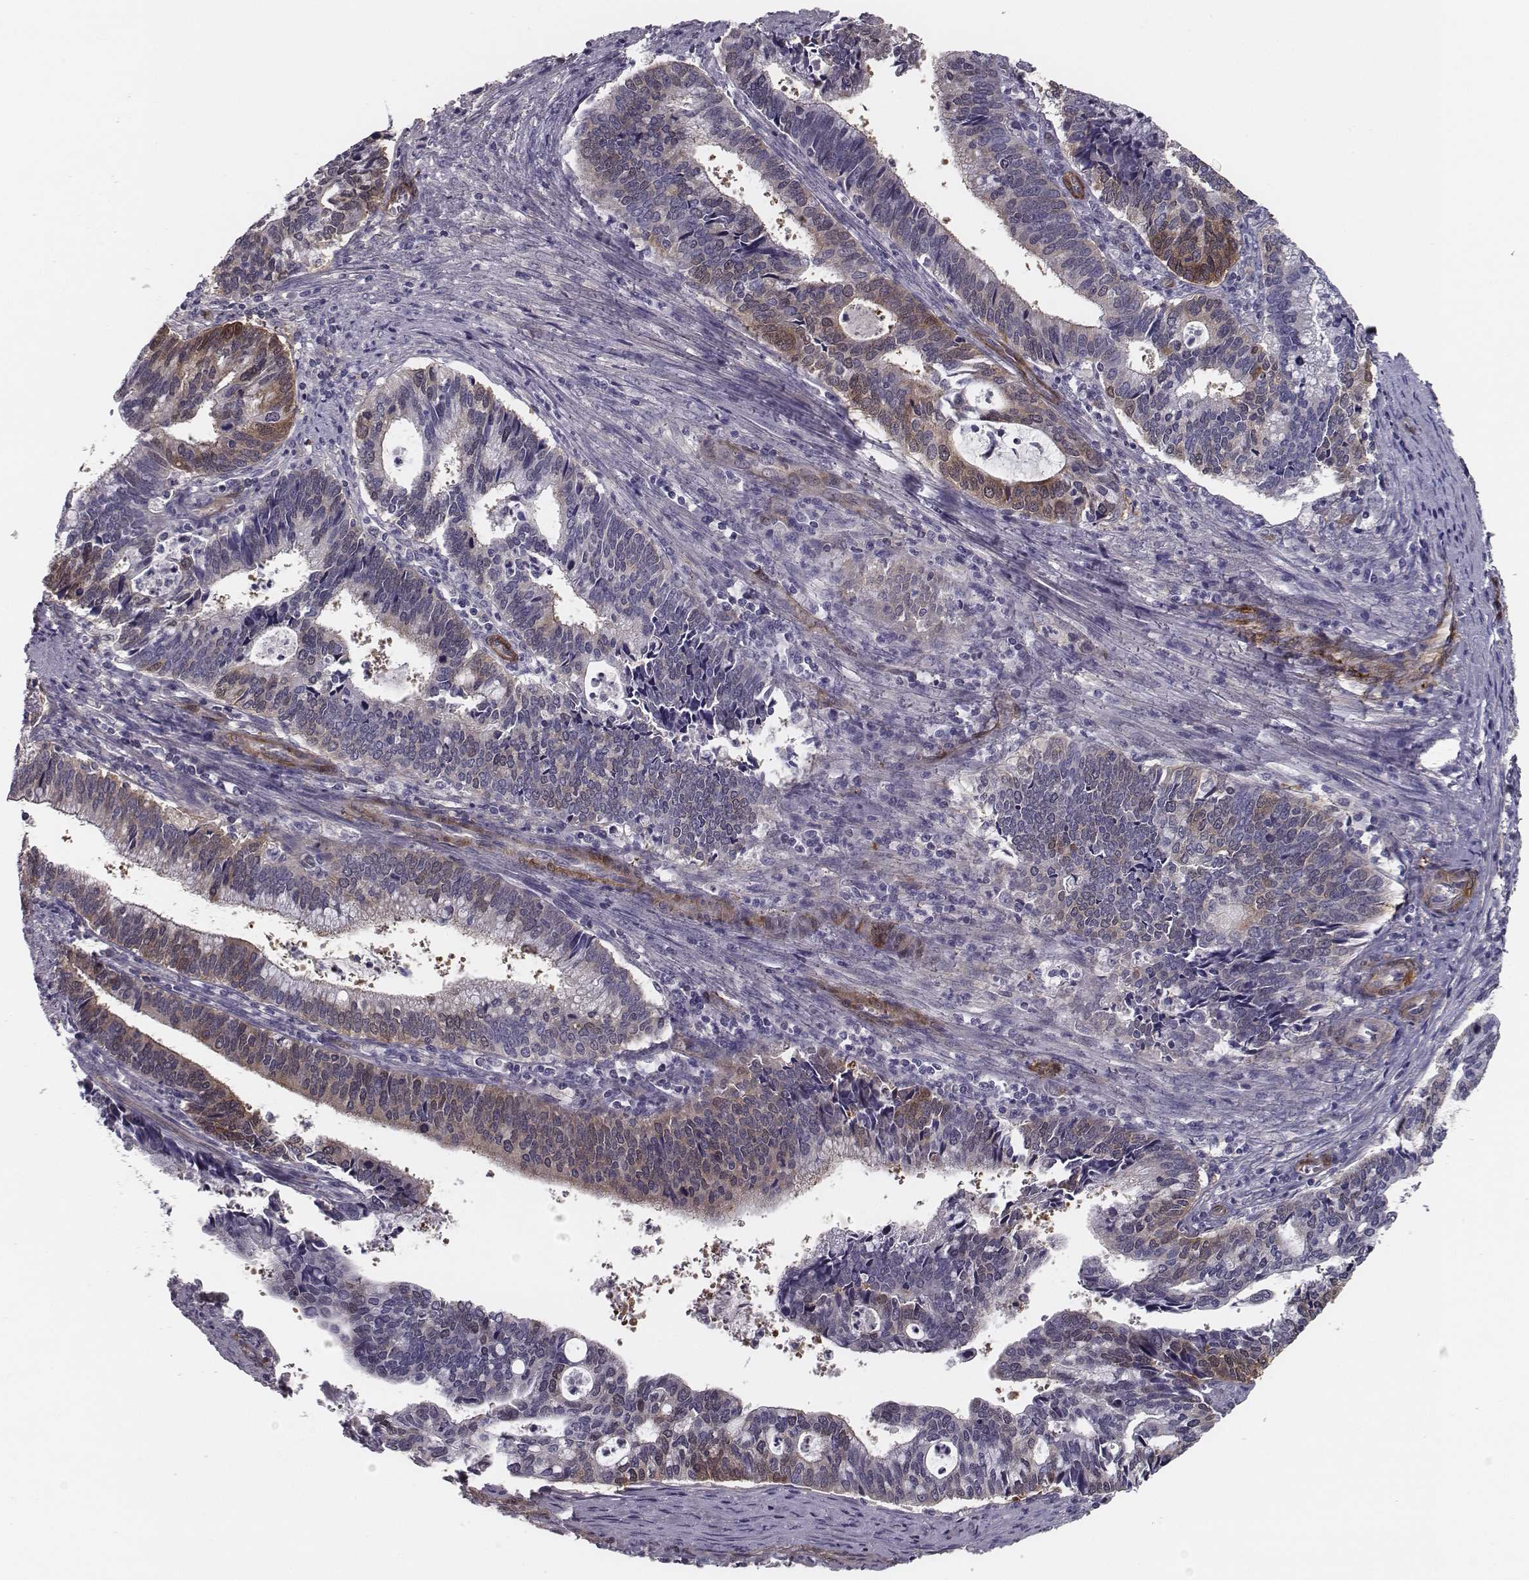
{"staining": {"intensity": "moderate", "quantity": "<25%", "location": "cytoplasmic/membranous"}, "tissue": "cervical cancer", "cell_type": "Tumor cells", "image_type": "cancer", "snomed": [{"axis": "morphology", "description": "Adenocarcinoma, NOS"}, {"axis": "topography", "description": "Cervix"}], "caption": "Protein expression analysis of human adenocarcinoma (cervical) reveals moderate cytoplasmic/membranous positivity in approximately <25% of tumor cells. Nuclei are stained in blue.", "gene": "ISYNA1", "patient": {"sex": "female", "age": 42}}